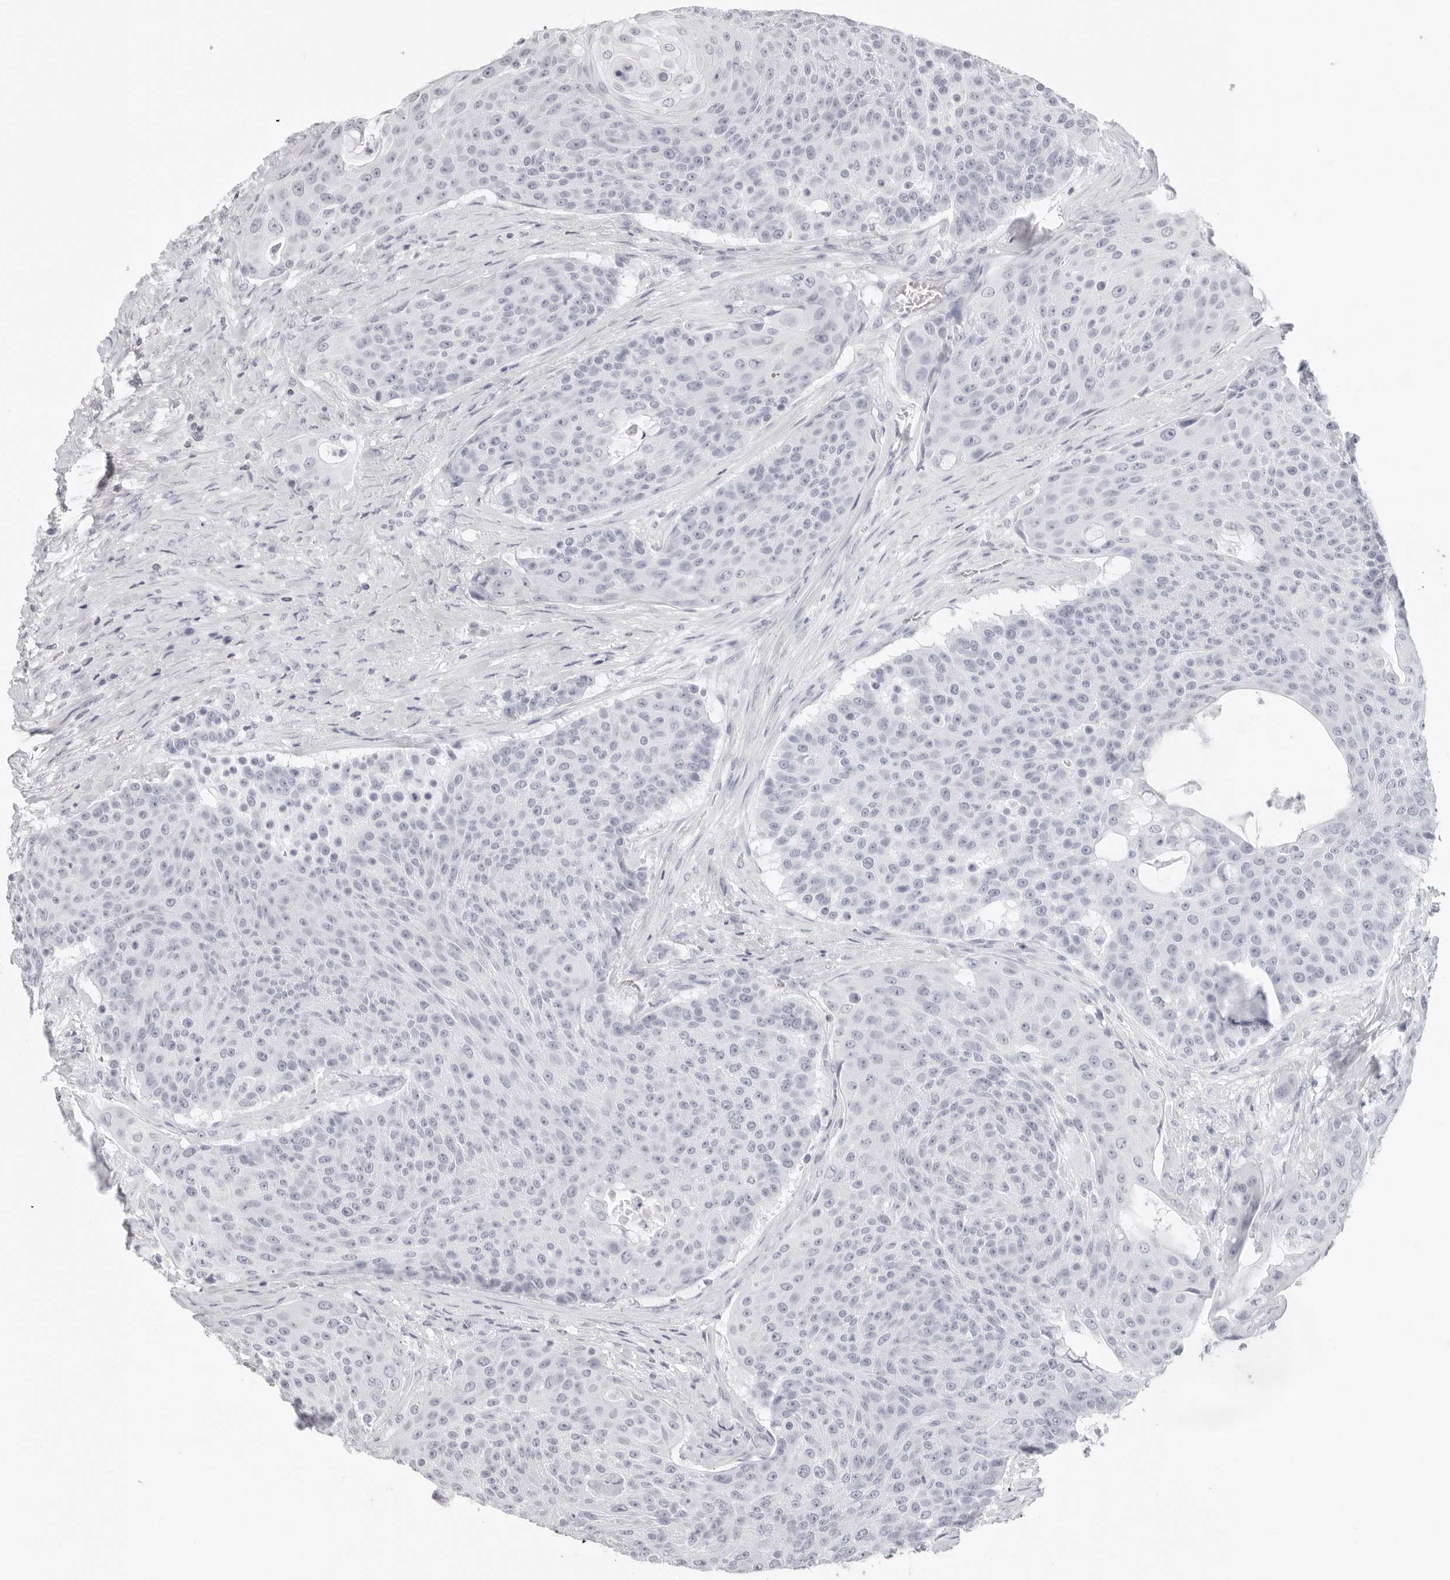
{"staining": {"intensity": "negative", "quantity": "none", "location": "none"}, "tissue": "urothelial cancer", "cell_type": "Tumor cells", "image_type": "cancer", "snomed": [{"axis": "morphology", "description": "Urothelial carcinoma, High grade"}, {"axis": "topography", "description": "Urinary bladder"}], "caption": "A high-resolution histopathology image shows immunohistochemistry (IHC) staining of urothelial cancer, which shows no significant positivity in tumor cells.", "gene": "AGMAT", "patient": {"sex": "female", "age": 63}}